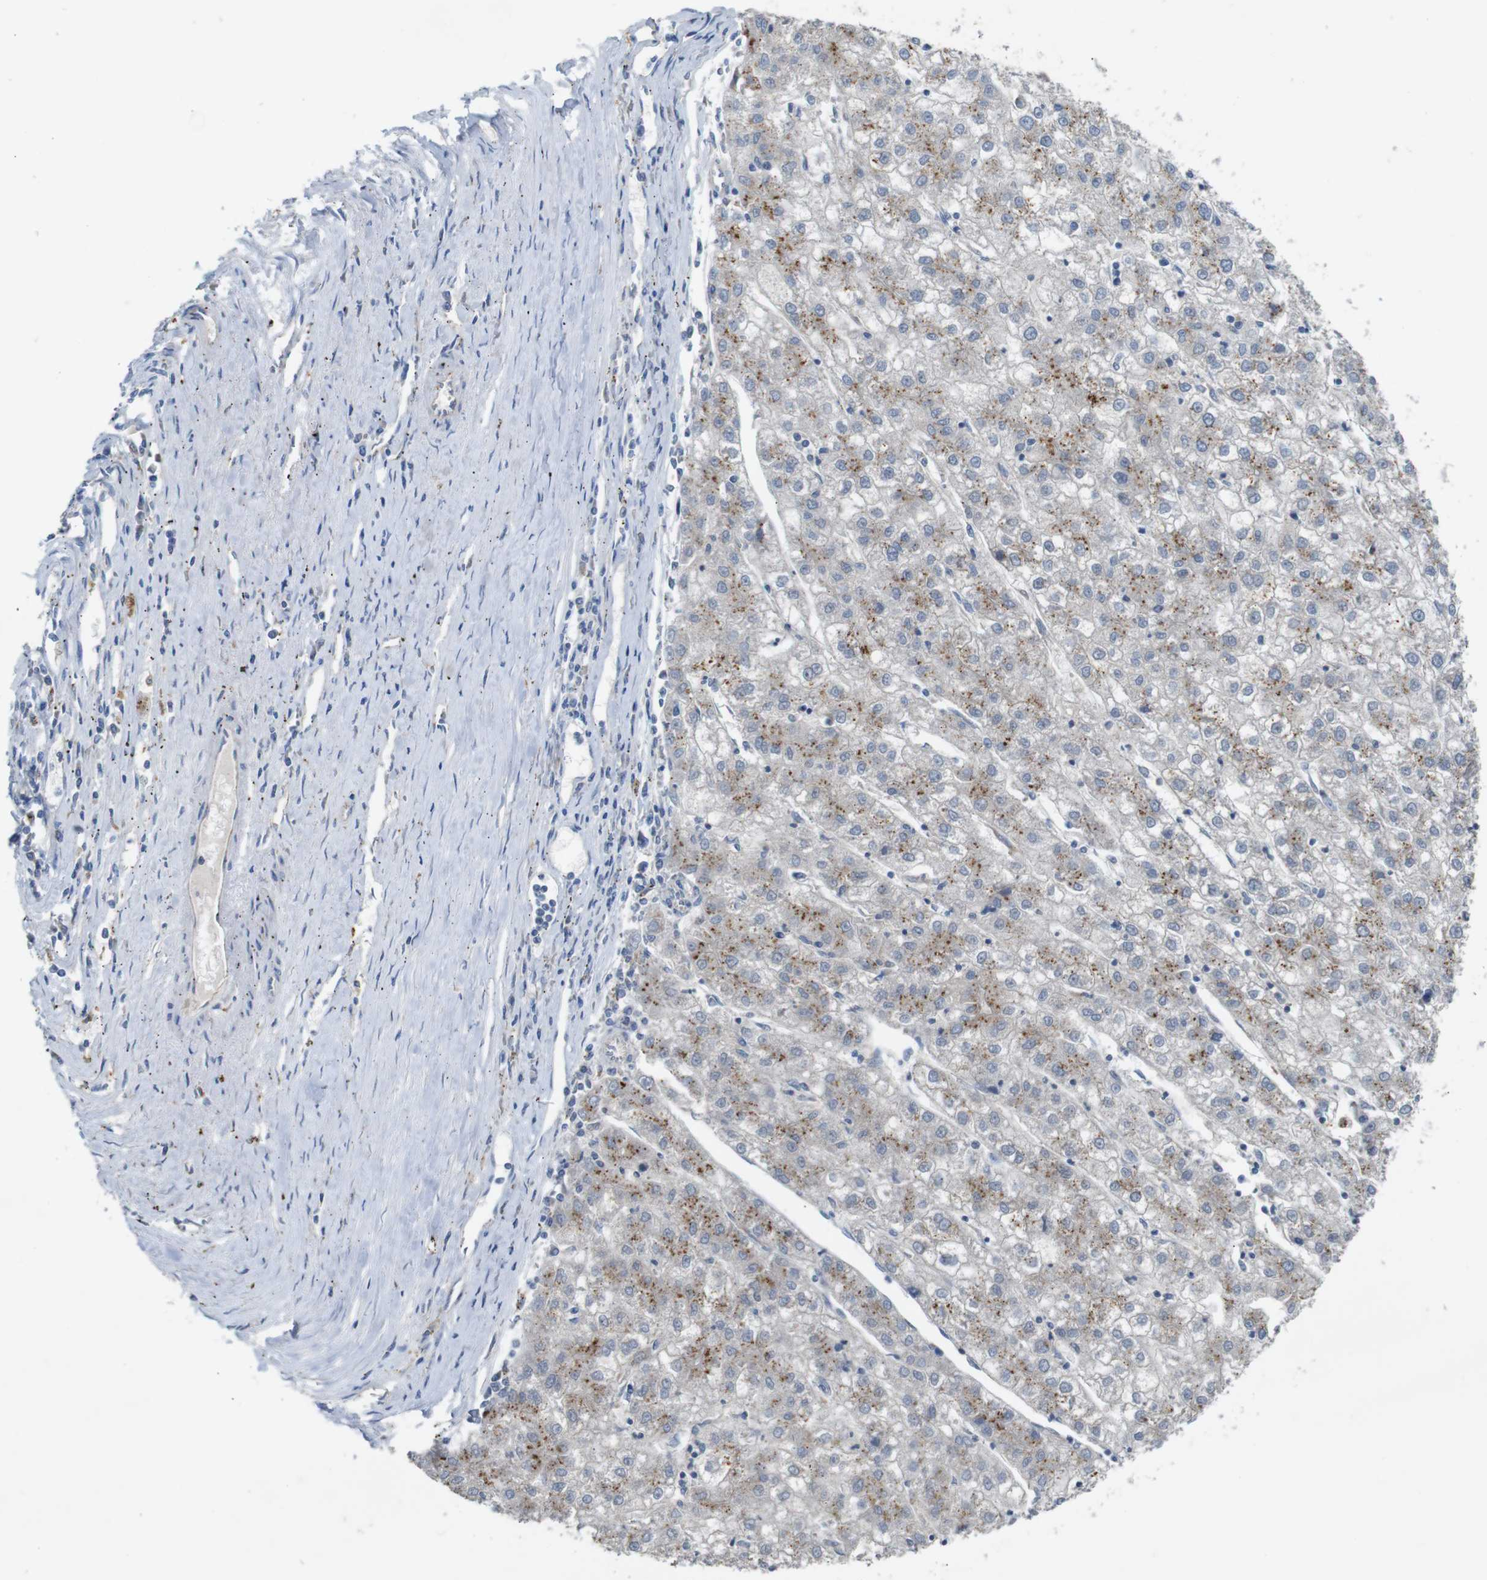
{"staining": {"intensity": "moderate", "quantity": "25%-75%", "location": "cytoplasmic/membranous"}, "tissue": "liver cancer", "cell_type": "Tumor cells", "image_type": "cancer", "snomed": [{"axis": "morphology", "description": "Carcinoma, Hepatocellular, NOS"}, {"axis": "topography", "description": "Liver"}], "caption": "Moderate cytoplasmic/membranous positivity for a protein is present in approximately 25%-75% of tumor cells of liver cancer (hepatocellular carcinoma) using immunohistochemistry.", "gene": "NHLRC3", "patient": {"sex": "male", "age": 72}}